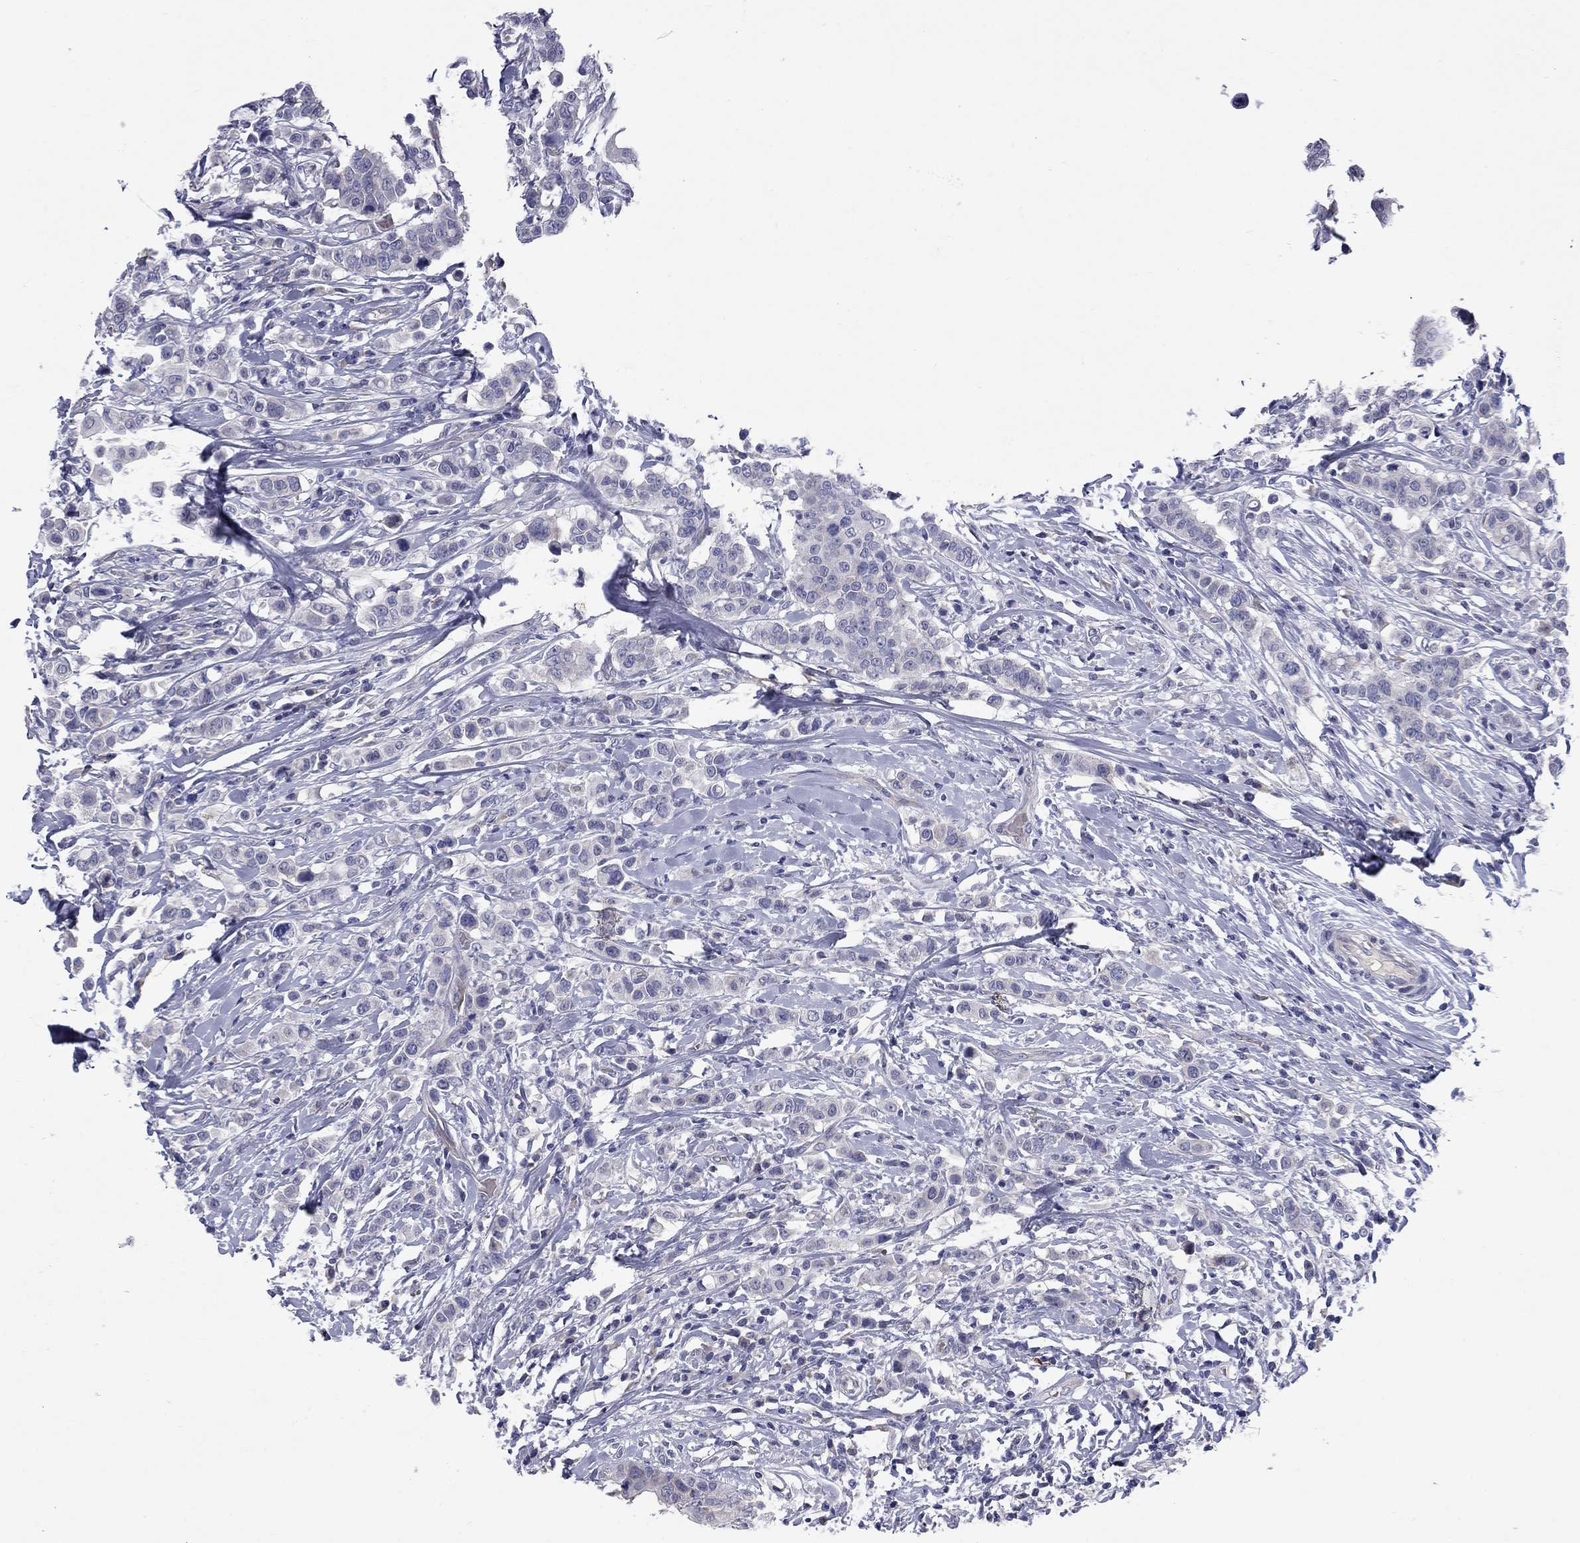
{"staining": {"intensity": "weak", "quantity": "<25%", "location": "cytoplasmic/membranous"}, "tissue": "breast cancer", "cell_type": "Tumor cells", "image_type": "cancer", "snomed": [{"axis": "morphology", "description": "Duct carcinoma"}, {"axis": "topography", "description": "Breast"}], "caption": "Breast cancer was stained to show a protein in brown. There is no significant staining in tumor cells.", "gene": "UNC119B", "patient": {"sex": "female", "age": 27}}